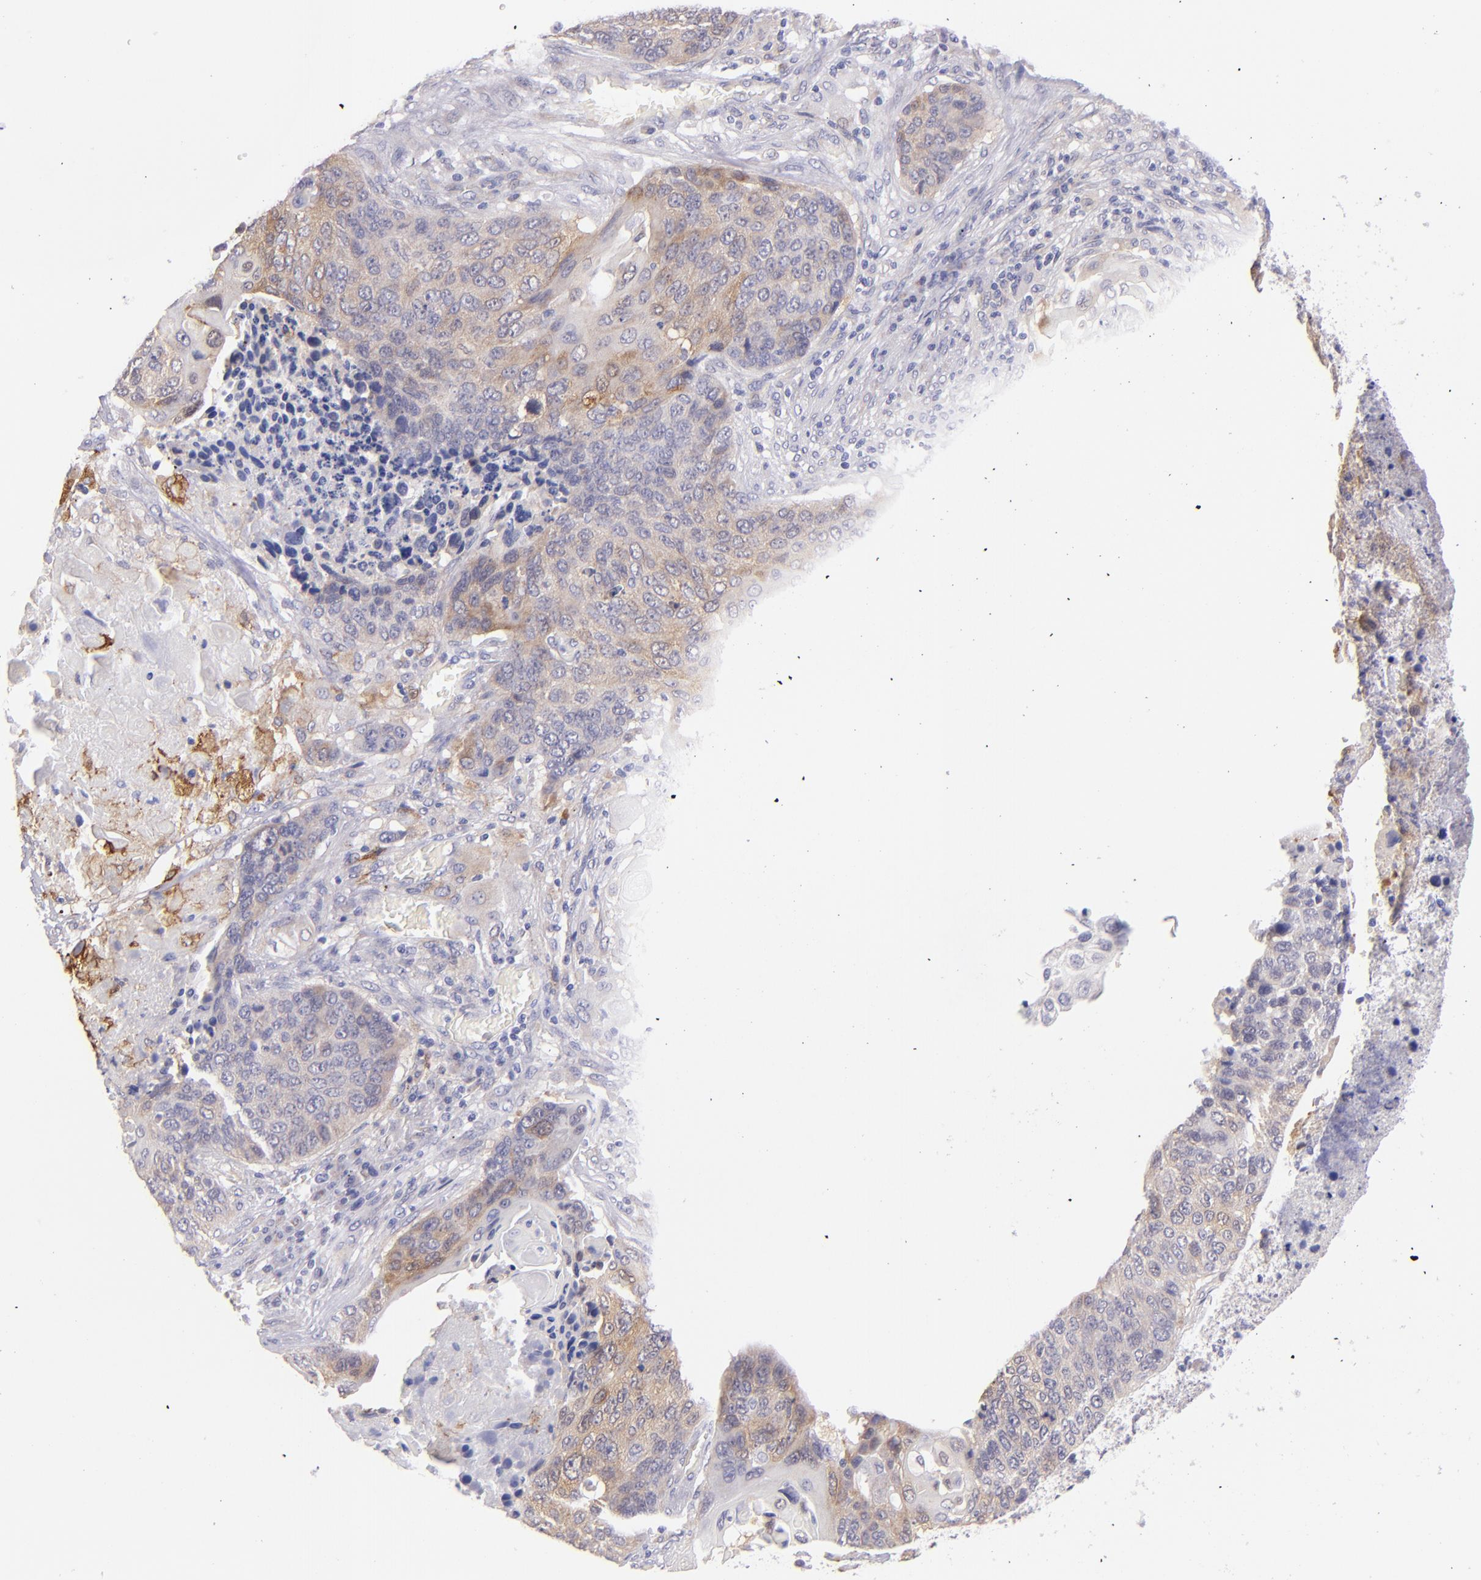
{"staining": {"intensity": "weak", "quantity": ">75%", "location": "cytoplasmic/membranous"}, "tissue": "lung cancer", "cell_type": "Tumor cells", "image_type": "cancer", "snomed": [{"axis": "morphology", "description": "Squamous cell carcinoma, NOS"}, {"axis": "topography", "description": "Lung"}], "caption": "Approximately >75% of tumor cells in squamous cell carcinoma (lung) show weak cytoplasmic/membranous protein expression as visualized by brown immunohistochemical staining.", "gene": "SH2D4A", "patient": {"sex": "male", "age": 68}}